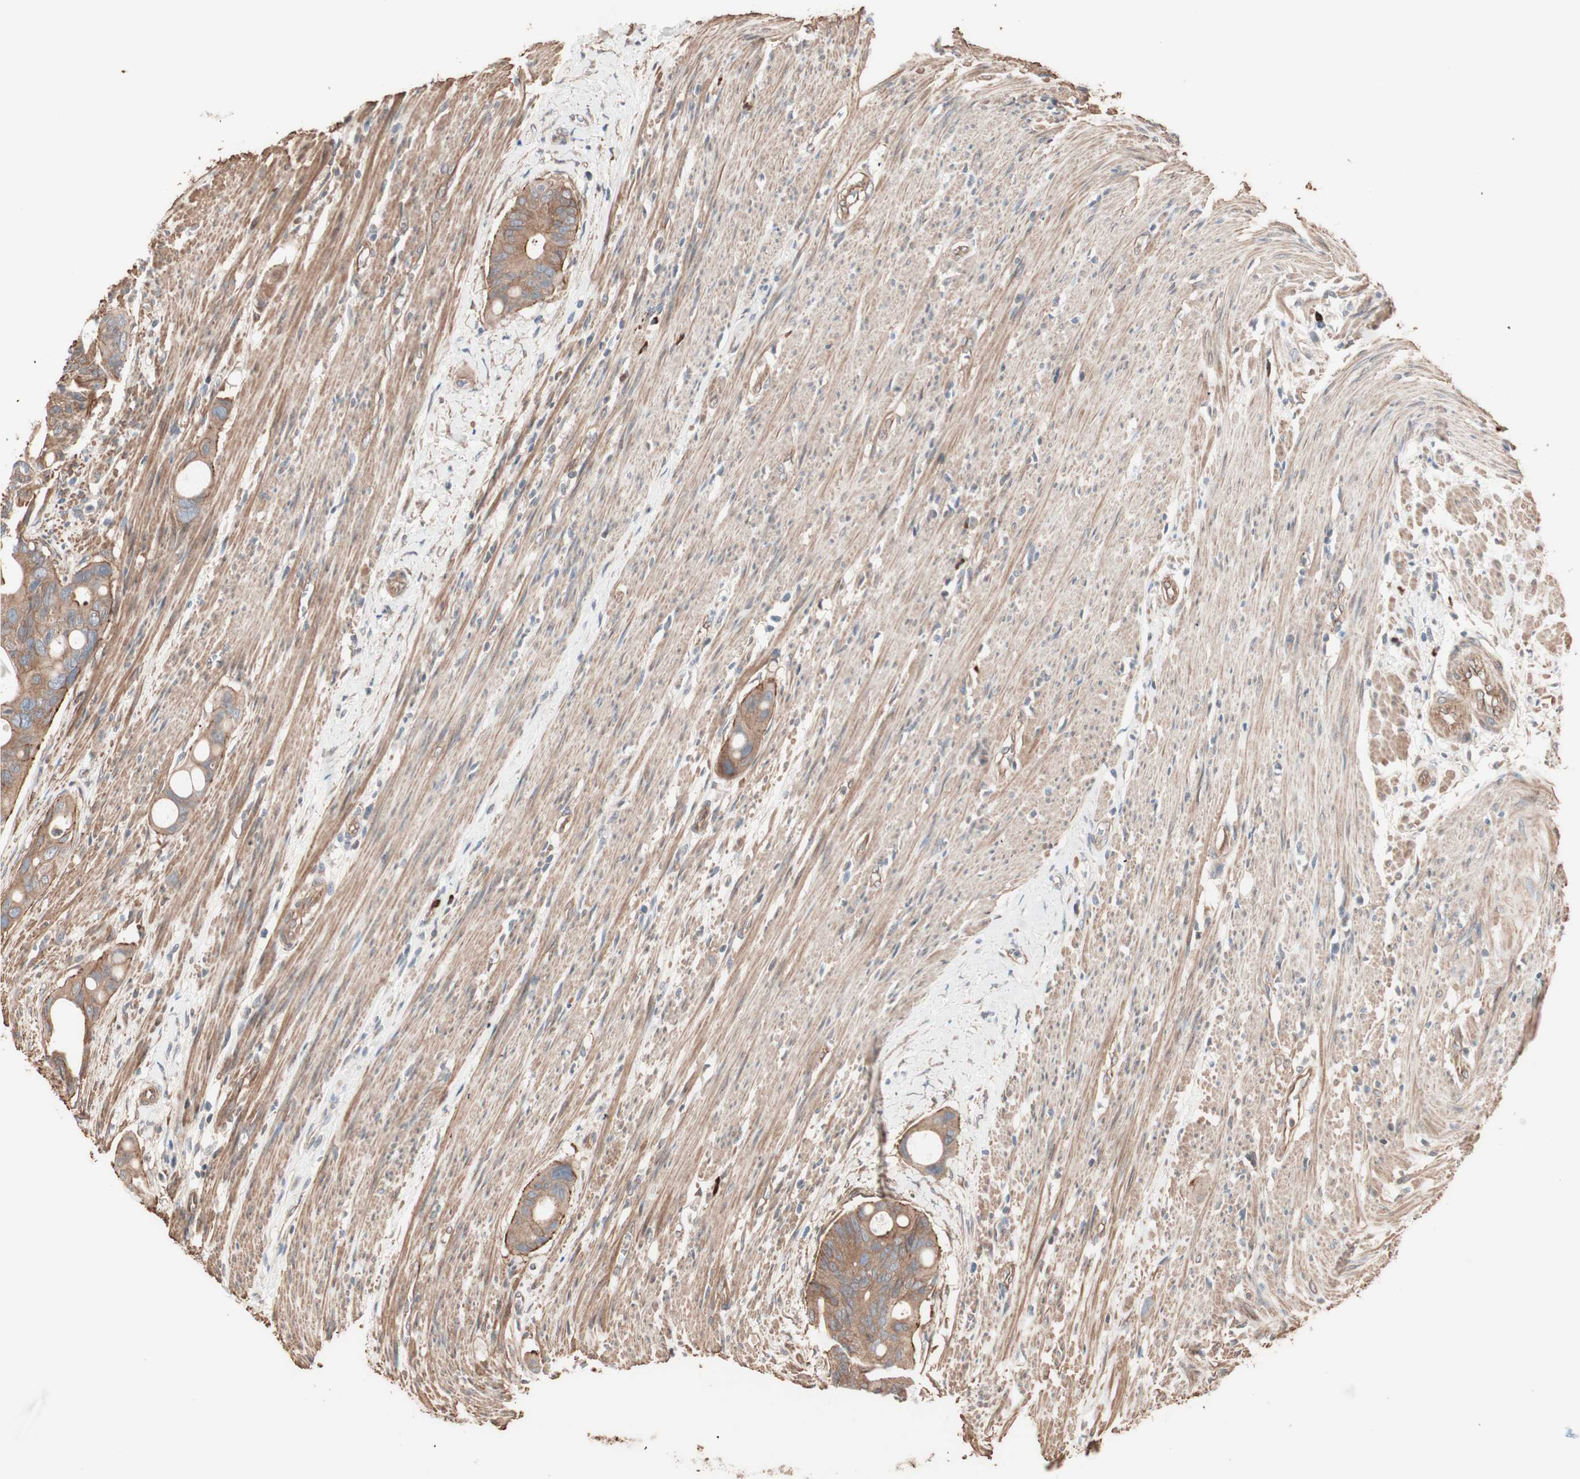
{"staining": {"intensity": "moderate", "quantity": ">75%", "location": "cytoplasmic/membranous"}, "tissue": "colorectal cancer", "cell_type": "Tumor cells", "image_type": "cancer", "snomed": [{"axis": "morphology", "description": "Adenocarcinoma, NOS"}, {"axis": "topography", "description": "Colon"}], "caption": "This is an image of IHC staining of colorectal adenocarcinoma, which shows moderate staining in the cytoplasmic/membranous of tumor cells.", "gene": "ALG5", "patient": {"sex": "female", "age": 57}}